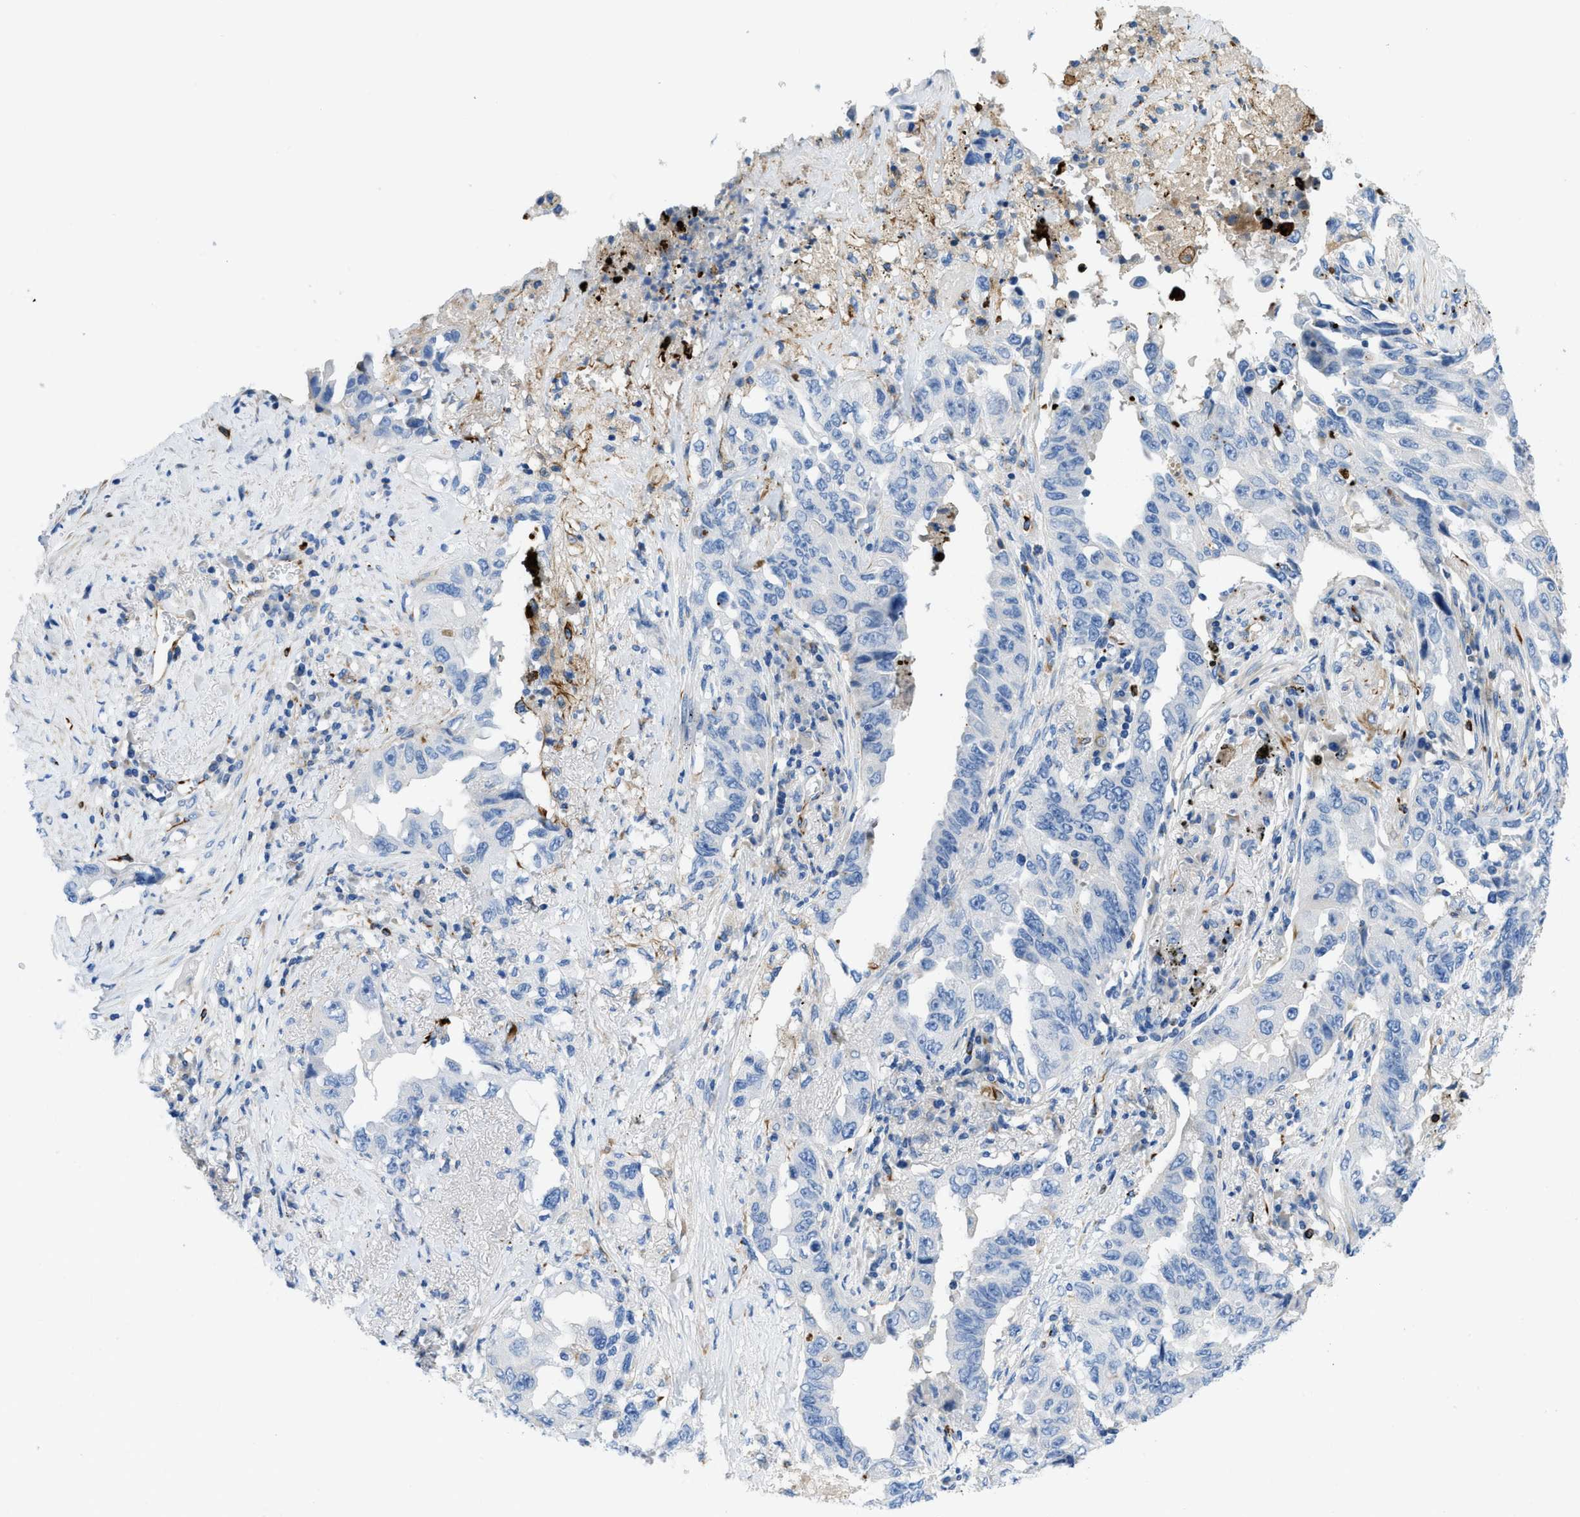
{"staining": {"intensity": "negative", "quantity": "none", "location": "none"}, "tissue": "lung cancer", "cell_type": "Tumor cells", "image_type": "cancer", "snomed": [{"axis": "morphology", "description": "Adenocarcinoma, NOS"}, {"axis": "topography", "description": "Lung"}], "caption": "There is no significant expression in tumor cells of lung cancer (adenocarcinoma). Brightfield microscopy of immunohistochemistry stained with DAB (3,3'-diaminobenzidine) (brown) and hematoxylin (blue), captured at high magnification.", "gene": "XCR1", "patient": {"sex": "female", "age": 51}}